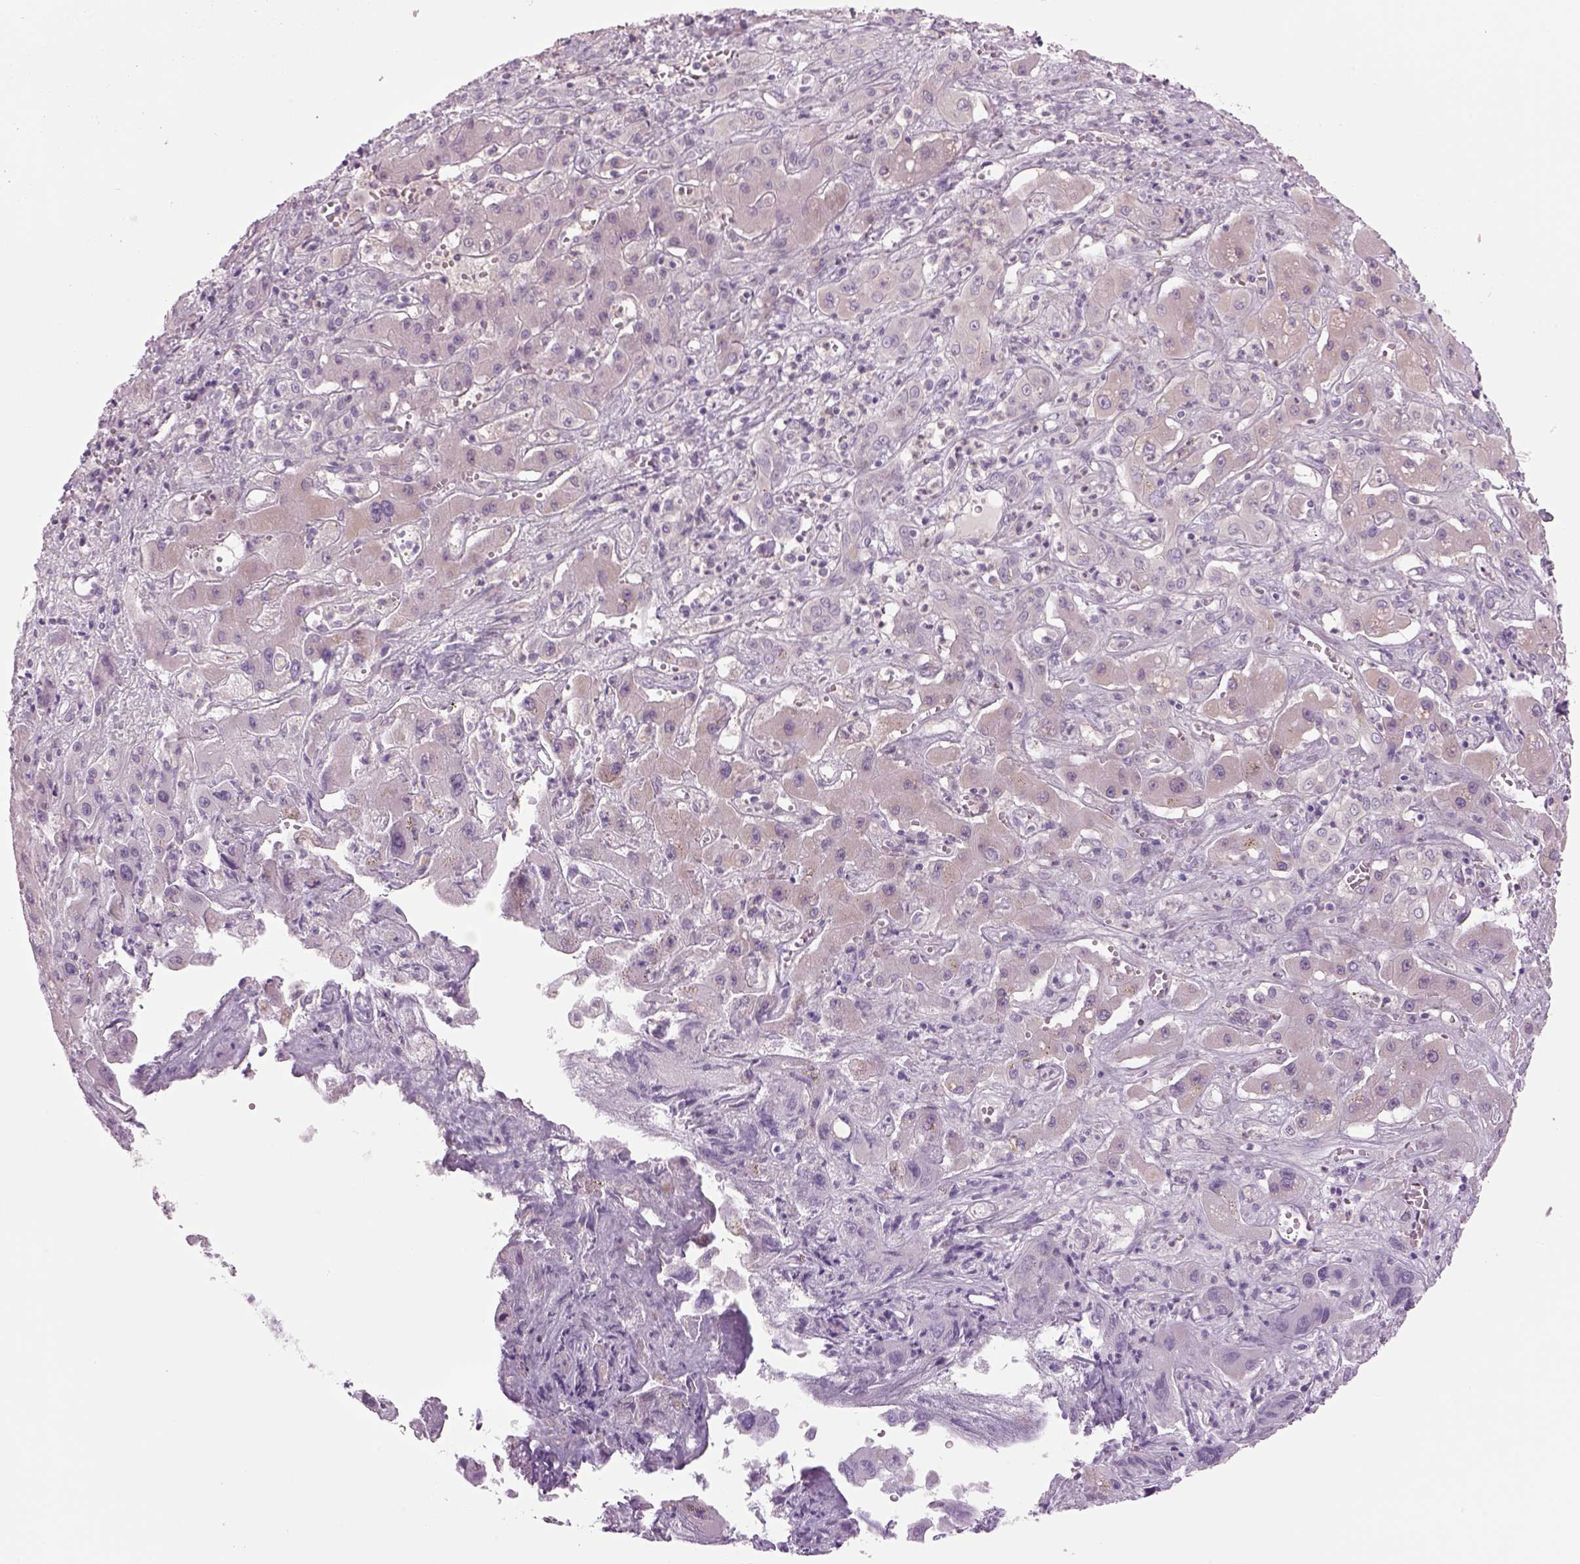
{"staining": {"intensity": "negative", "quantity": "none", "location": "none"}, "tissue": "liver cancer", "cell_type": "Tumor cells", "image_type": "cancer", "snomed": [{"axis": "morphology", "description": "Cholangiocarcinoma"}, {"axis": "topography", "description": "Liver"}], "caption": "Tumor cells are negative for protein expression in human liver cholangiocarcinoma.", "gene": "MDH1B", "patient": {"sex": "male", "age": 67}}